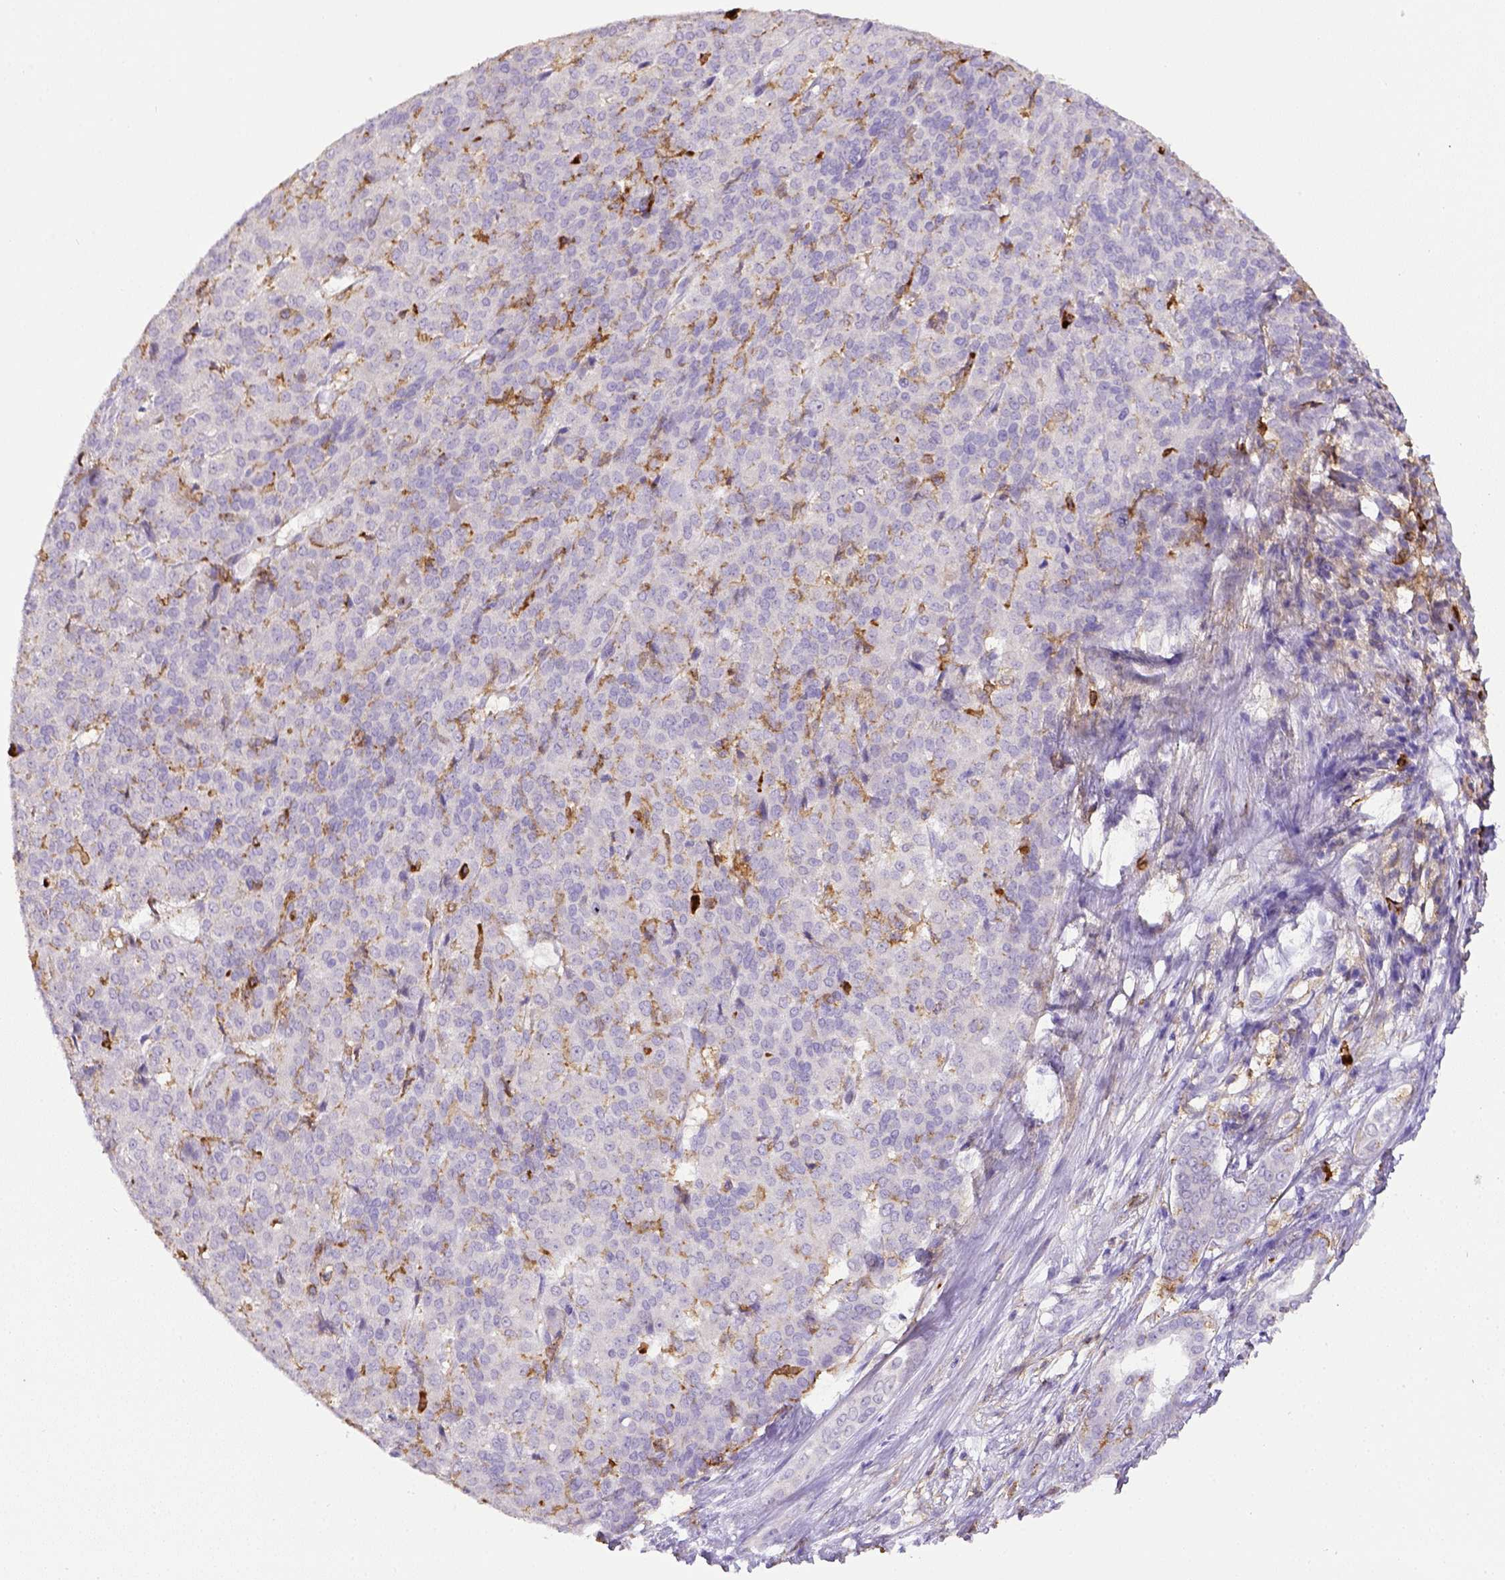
{"staining": {"intensity": "negative", "quantity": "none", "location": "none"}, "tissue": "liver cancer", "cell_type": "Tumor cells", "image_type": "cancer", "snomed": [{"axis": "morphology", "description": "Cholangiocarcinoma"}, {"axis": "topography", "description": "Liver"}], "caption": "High power microscopy photomicrograph of an immunohistochemistry photomicrograph of cholangiocarcinoma (liver), revealing no significant expression in tumor cells. The staining was performed using DAB (3,3'-diaminobenzidine) to visualize the protein expression in brown, while the nuclei were stained in blue with hematoxylin (Magnification: 20x).", "gene": "ITGAM", "patient": {"sex": "female", "age": 47}}